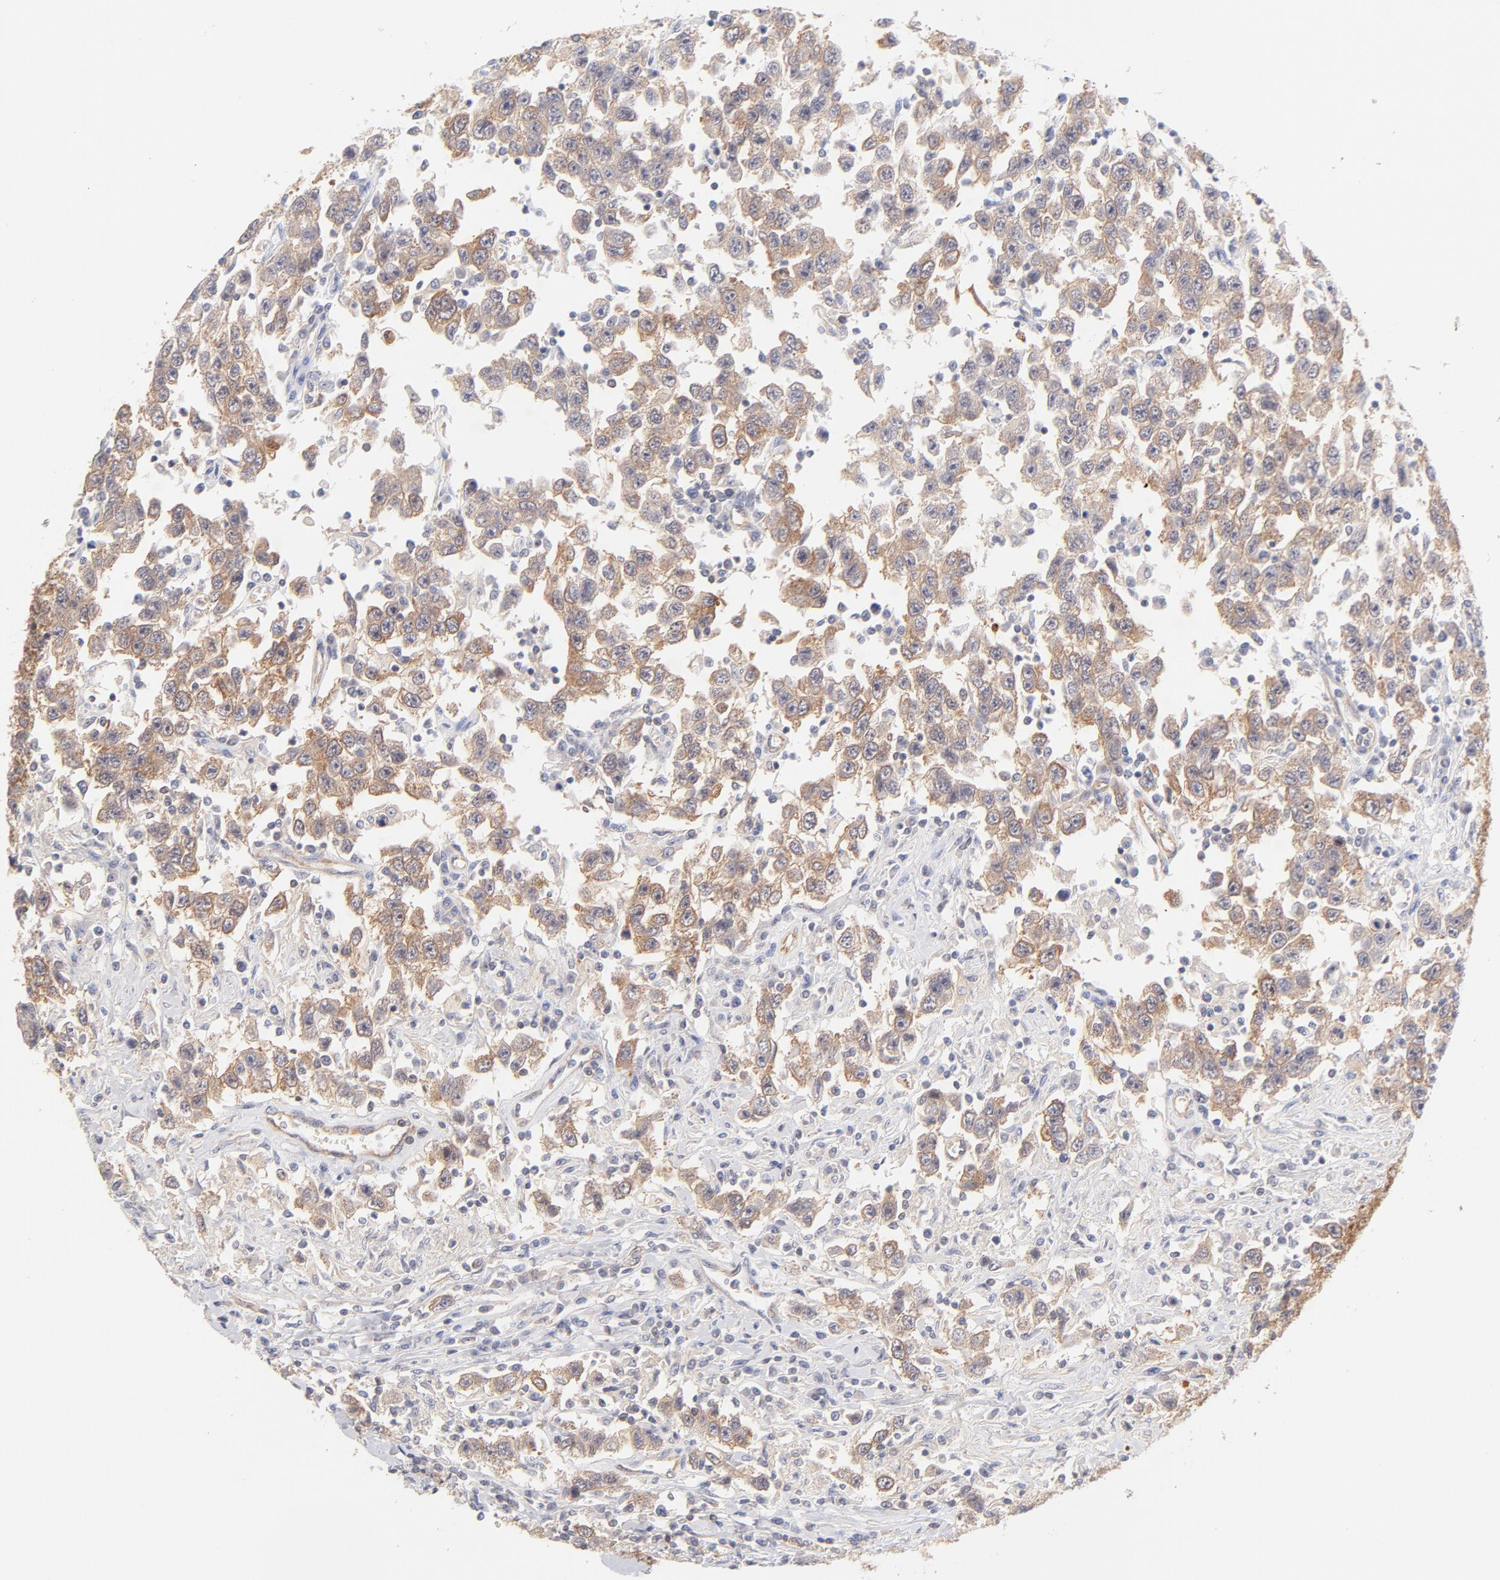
{"staining": {"intensity": "strong", "quantity": ">75%", "location": "cytoplasmic/membranous"}, "tissue": "testis cancer", "cell_type": "Tumor cells", "image_type": "cancer", "snomed": [{"axis": "morphology", "description": "Seminoma, NOS"}, {"axis": "topography", "description": "Testis"}], "caption": "Testis seminoma stained for a protein shows strong cytoplasmic/membranous positivity in tumor cells.", "gene": "LDLRAP1", "patient": {"sex": "male", "age": 41}}